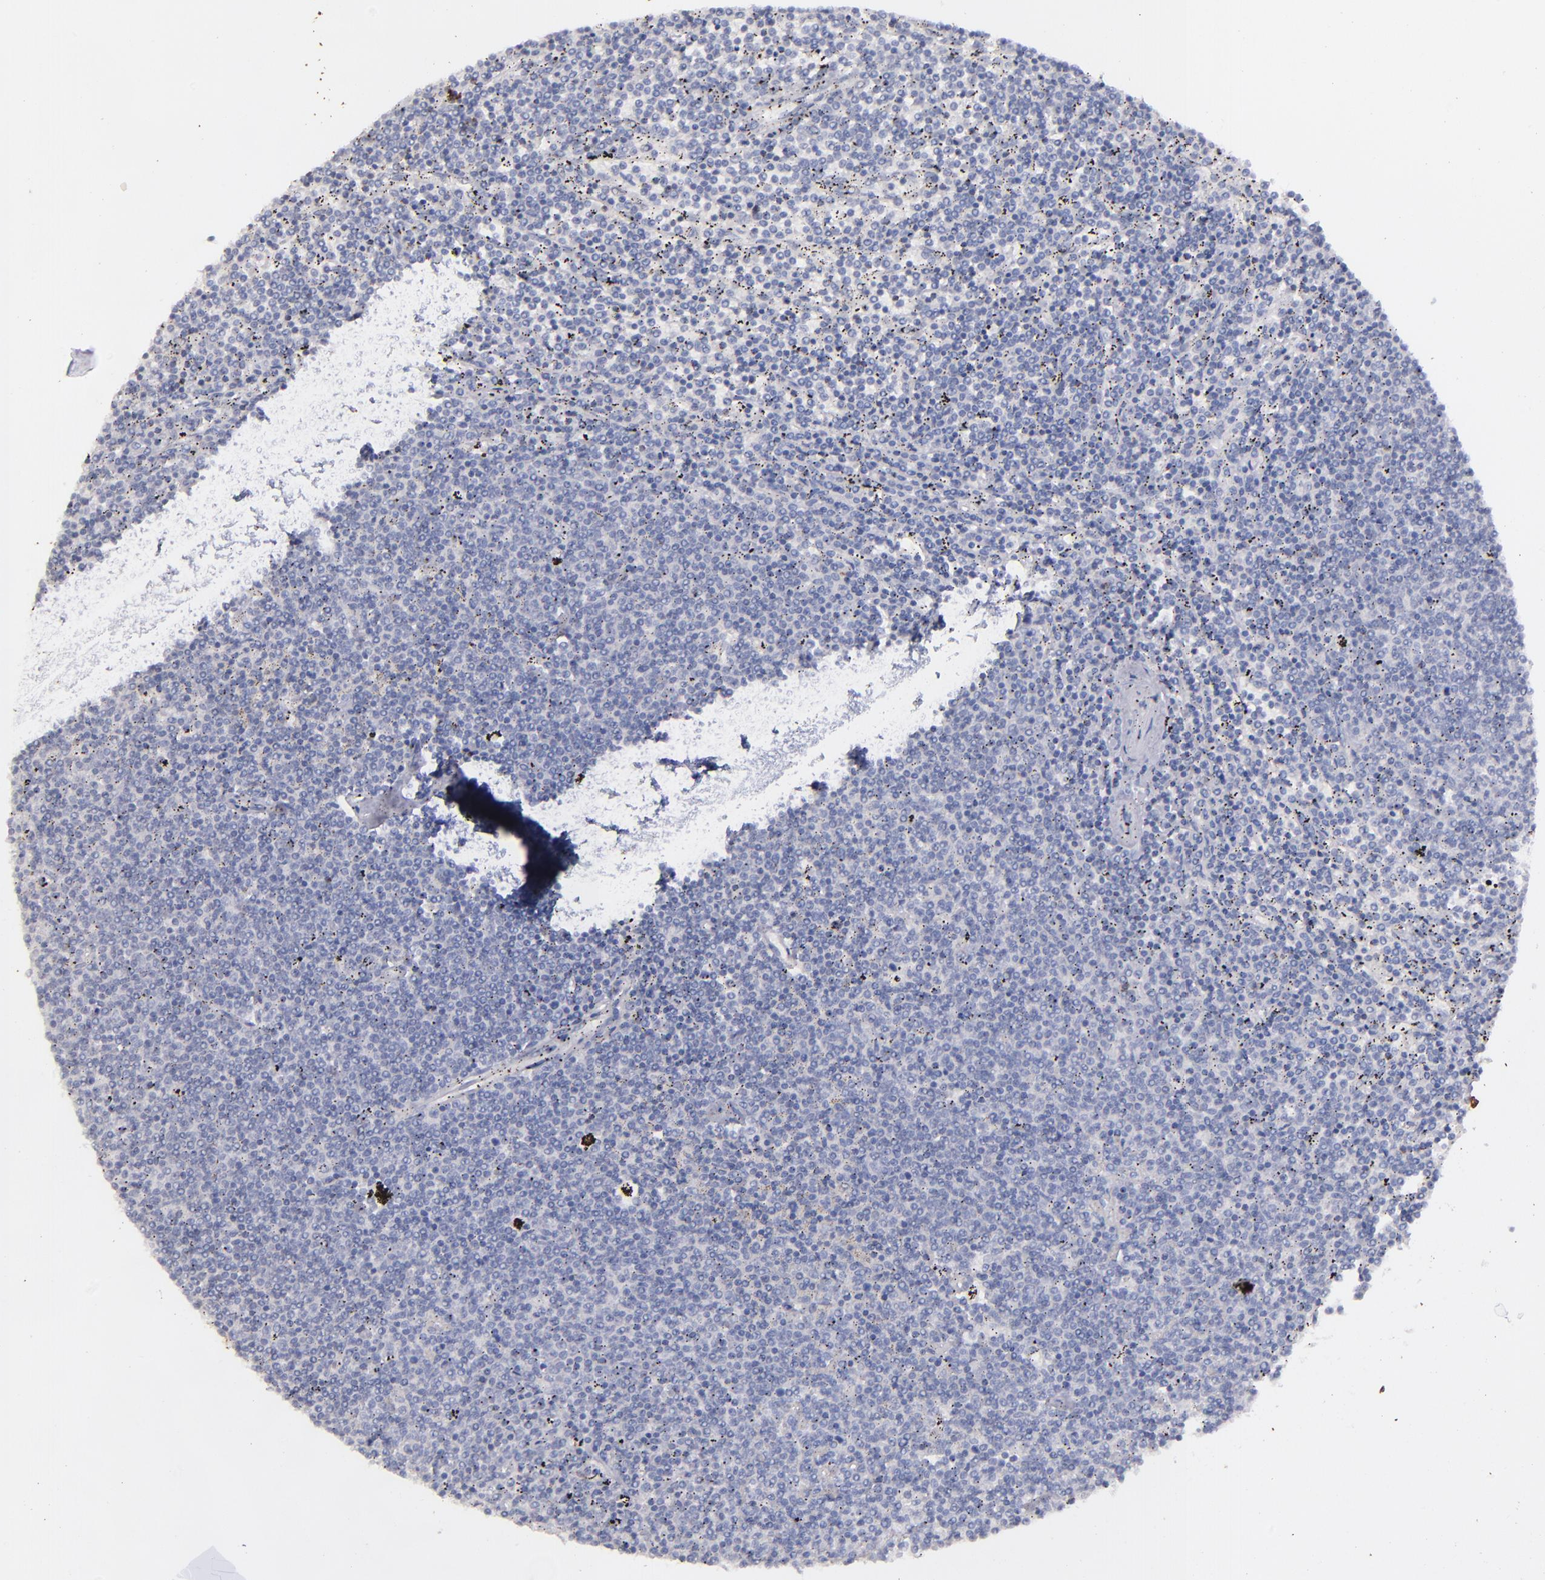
{"staining": {"intensity": "negative", "quantity": "none", "location": "none"}, "tissue": "lymphoma", "cell_type": "Tumor cells", "image_type": "cancer", "snomed": [{"axis": "morphology", "description": "Malignant lymphoma, non-Hodgkin's type, Low grade"}, {"axis": "topography", "description": "Spleen"}], "caption": "A high-resolution micrograph shows IHC staining of low-grade malignant lymphoma, non-Hodgkin's type, which reveals no significant staining in tumor cells.", "gene": "SNAP25", "patient": {"sex": "female", "age": 50}}